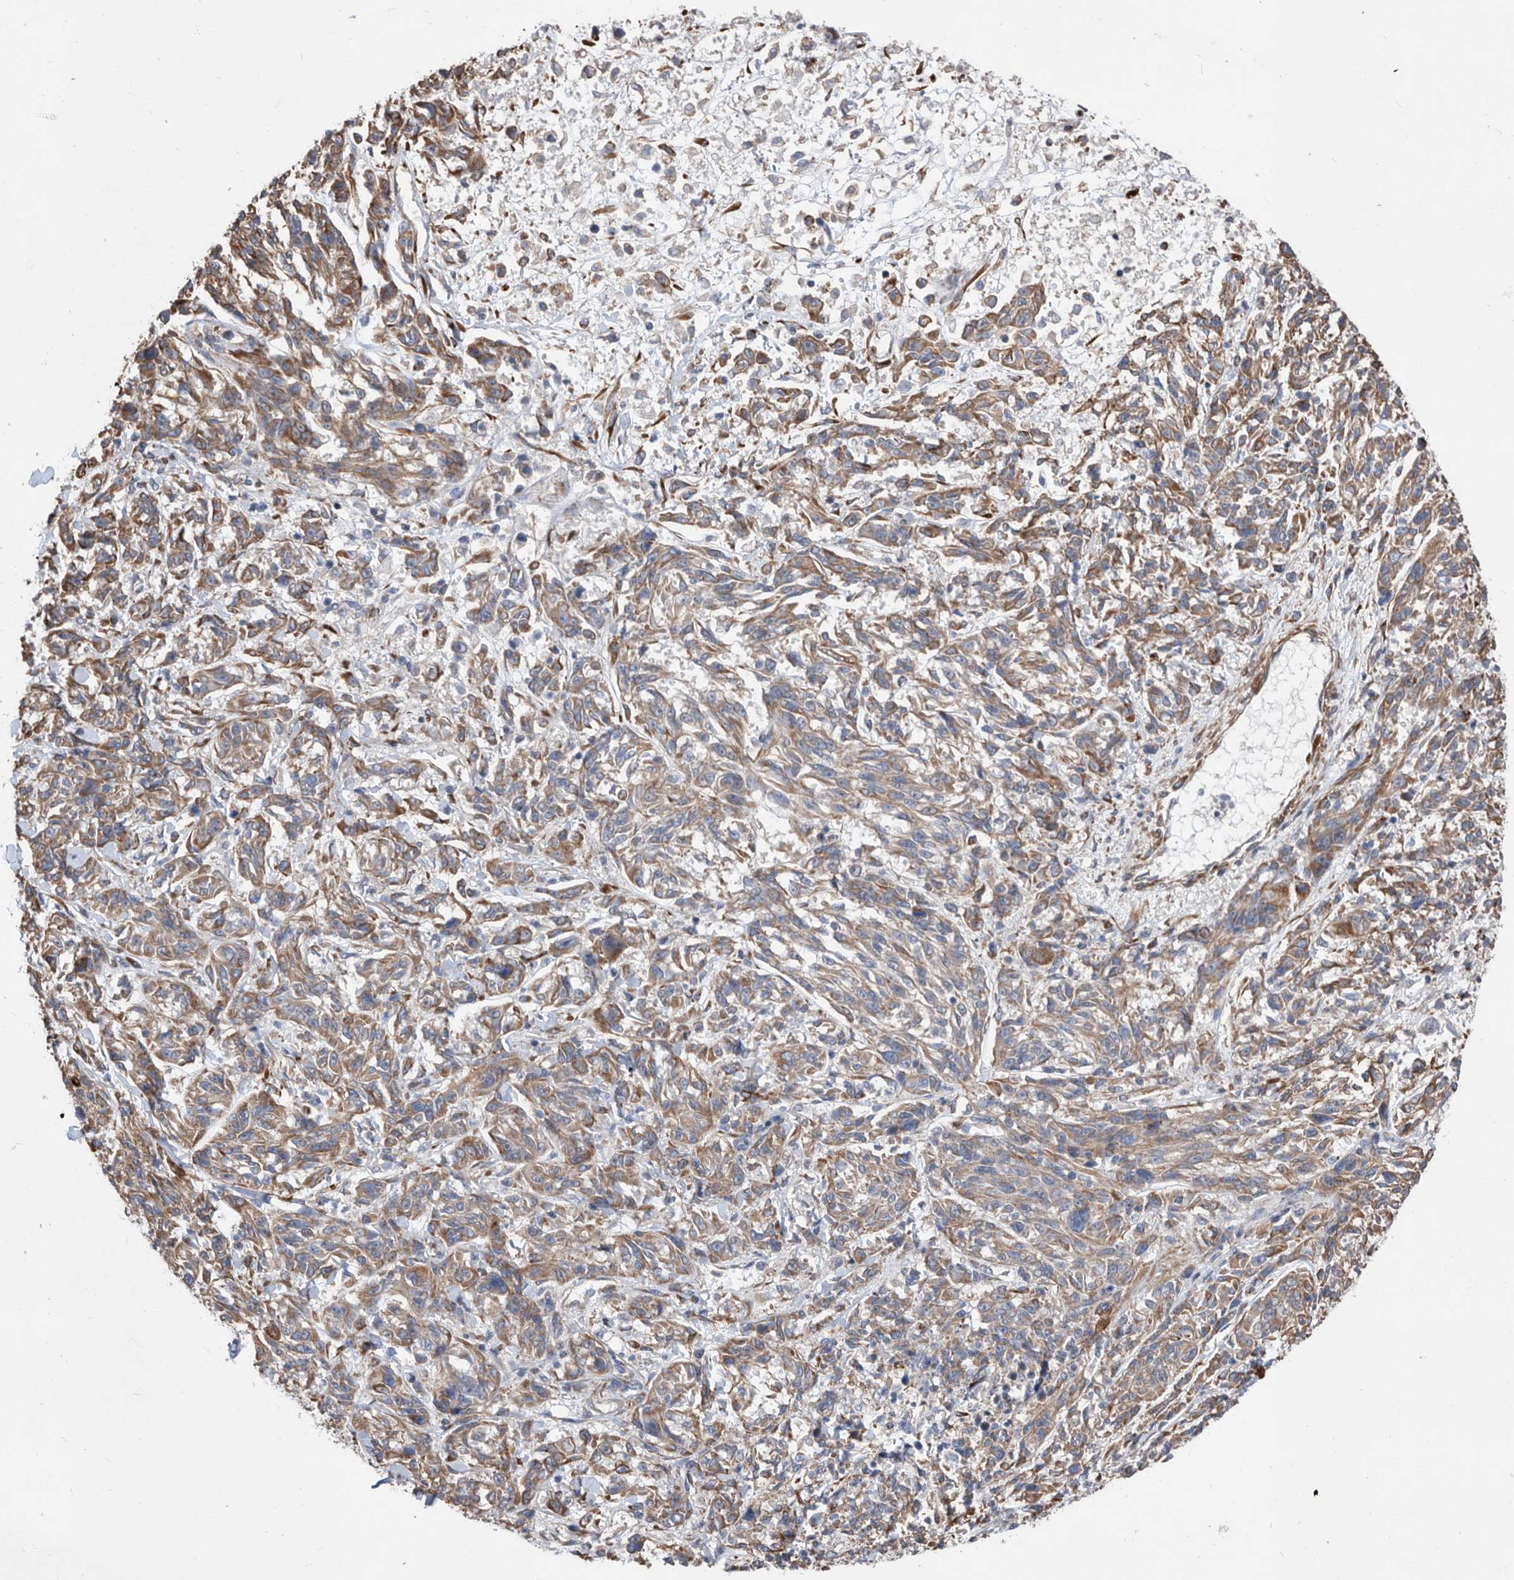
{"staining": {"intensity": "moderate", "quantity": ">75%", "location": "cytoplasmic/membranous"}, "tissue": "melanoma", "cell_type": "Tumor cells", "image_type": "cancer", "snomed": [{"axis": "morphology", "description": "Malignant melanoma, NOS"}, {"axis": "topography", "description": "Skin"}], "caption": "Immunohistochemical staining of human melanoma demonstrates moderate cytoplasmic/membranous protein expression in approximately >75% of tumor cells.", "gene": "ATP13A3", "patient": {"sex": "male", "age": 53}}